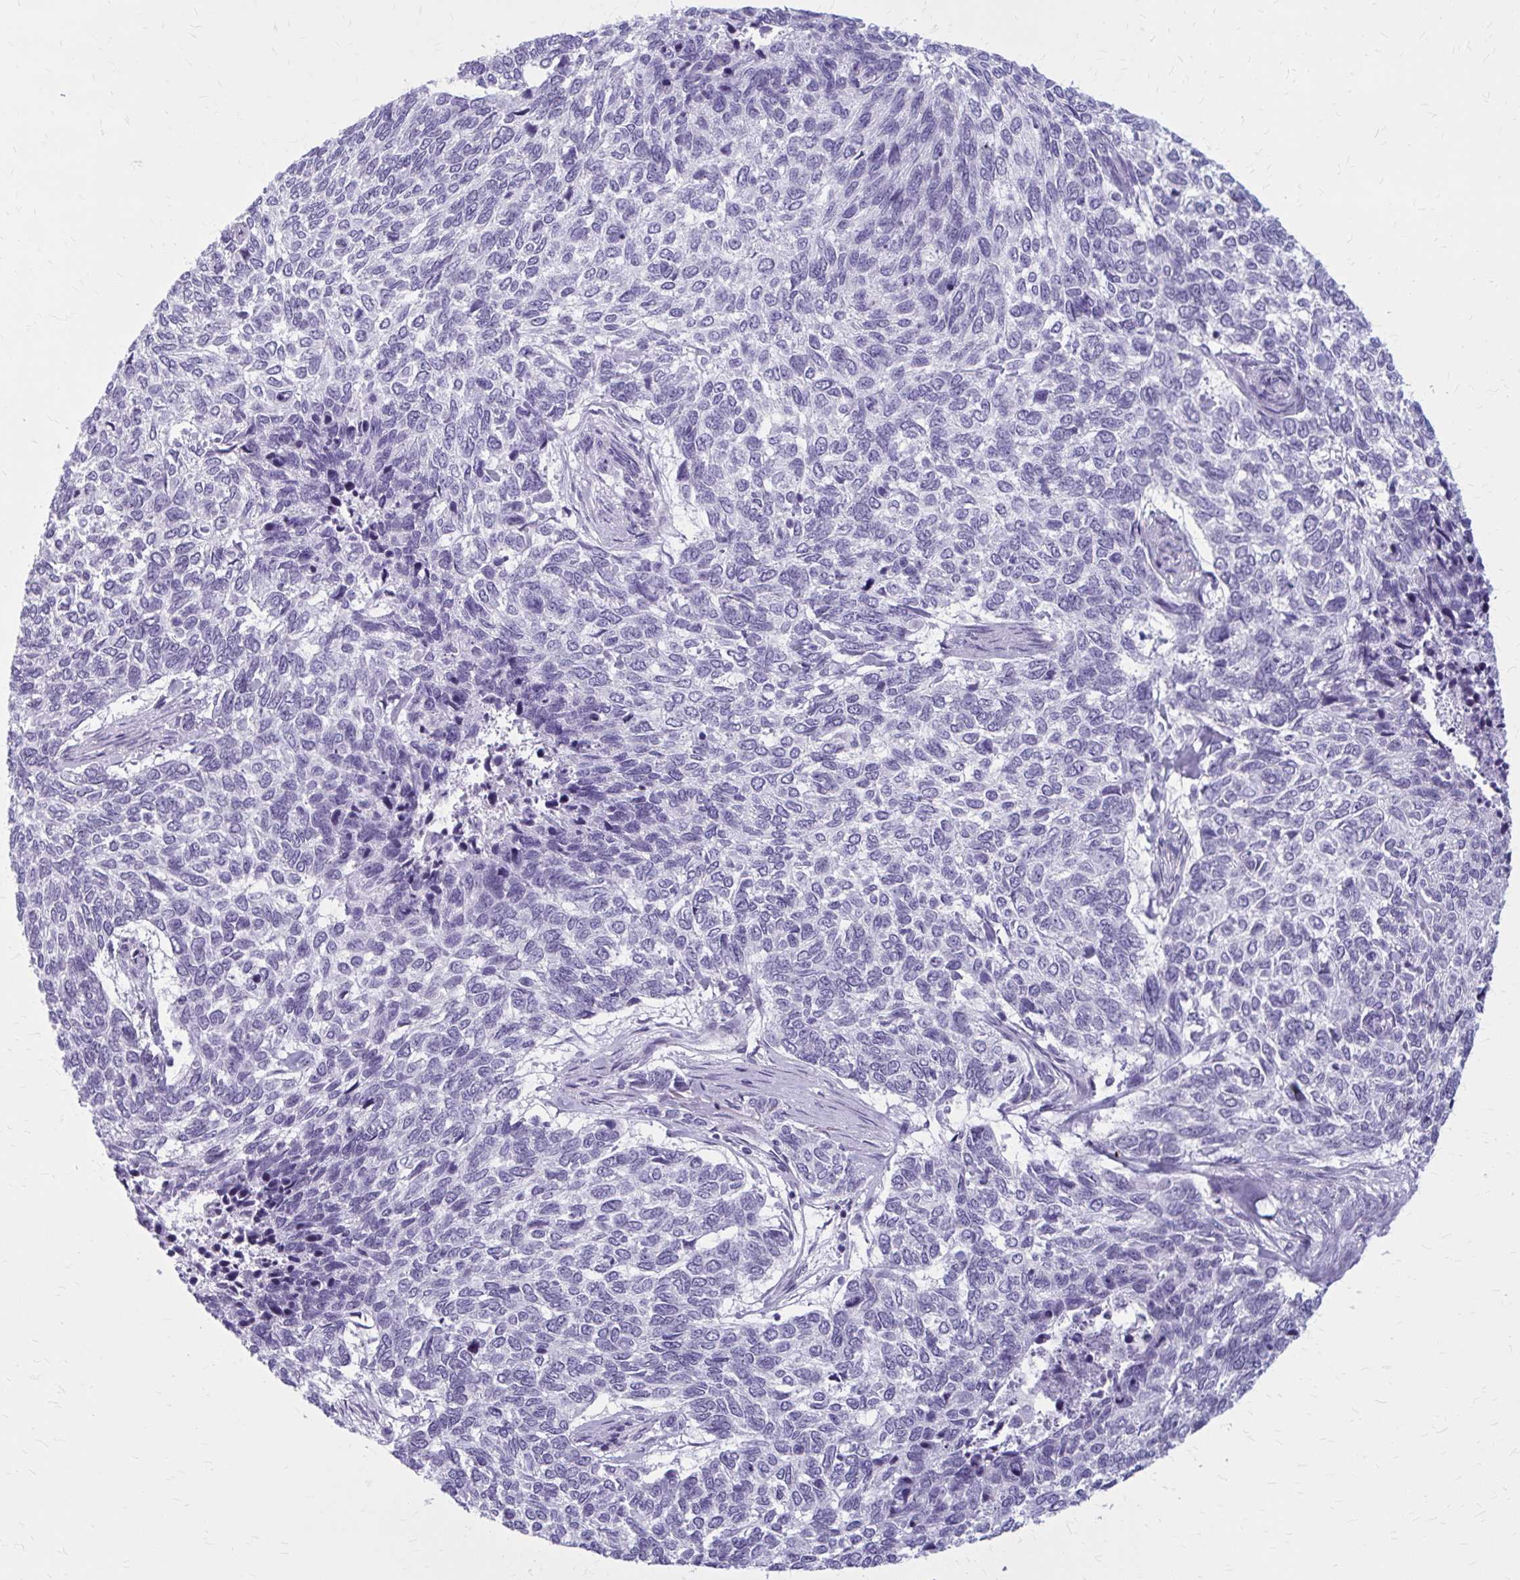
{"staining": {"intensity": "negative", "quantity": "none", "location": "none"}, "tissue": "skin cancer", "cell_type": "Tumor cells", "image_type": "cancer", "snomed": [{"axis": "morphology", "description": "Basal cell carcinoma"}, {"axis": "topography", "description": "Skin"}], "caption": "Protein analysis of basal cell carcinoma (skin) displays no significant positivity in tumor cells.", "gene": "ZDHHC7", "patient": {"sex": "female", "age": 65}}